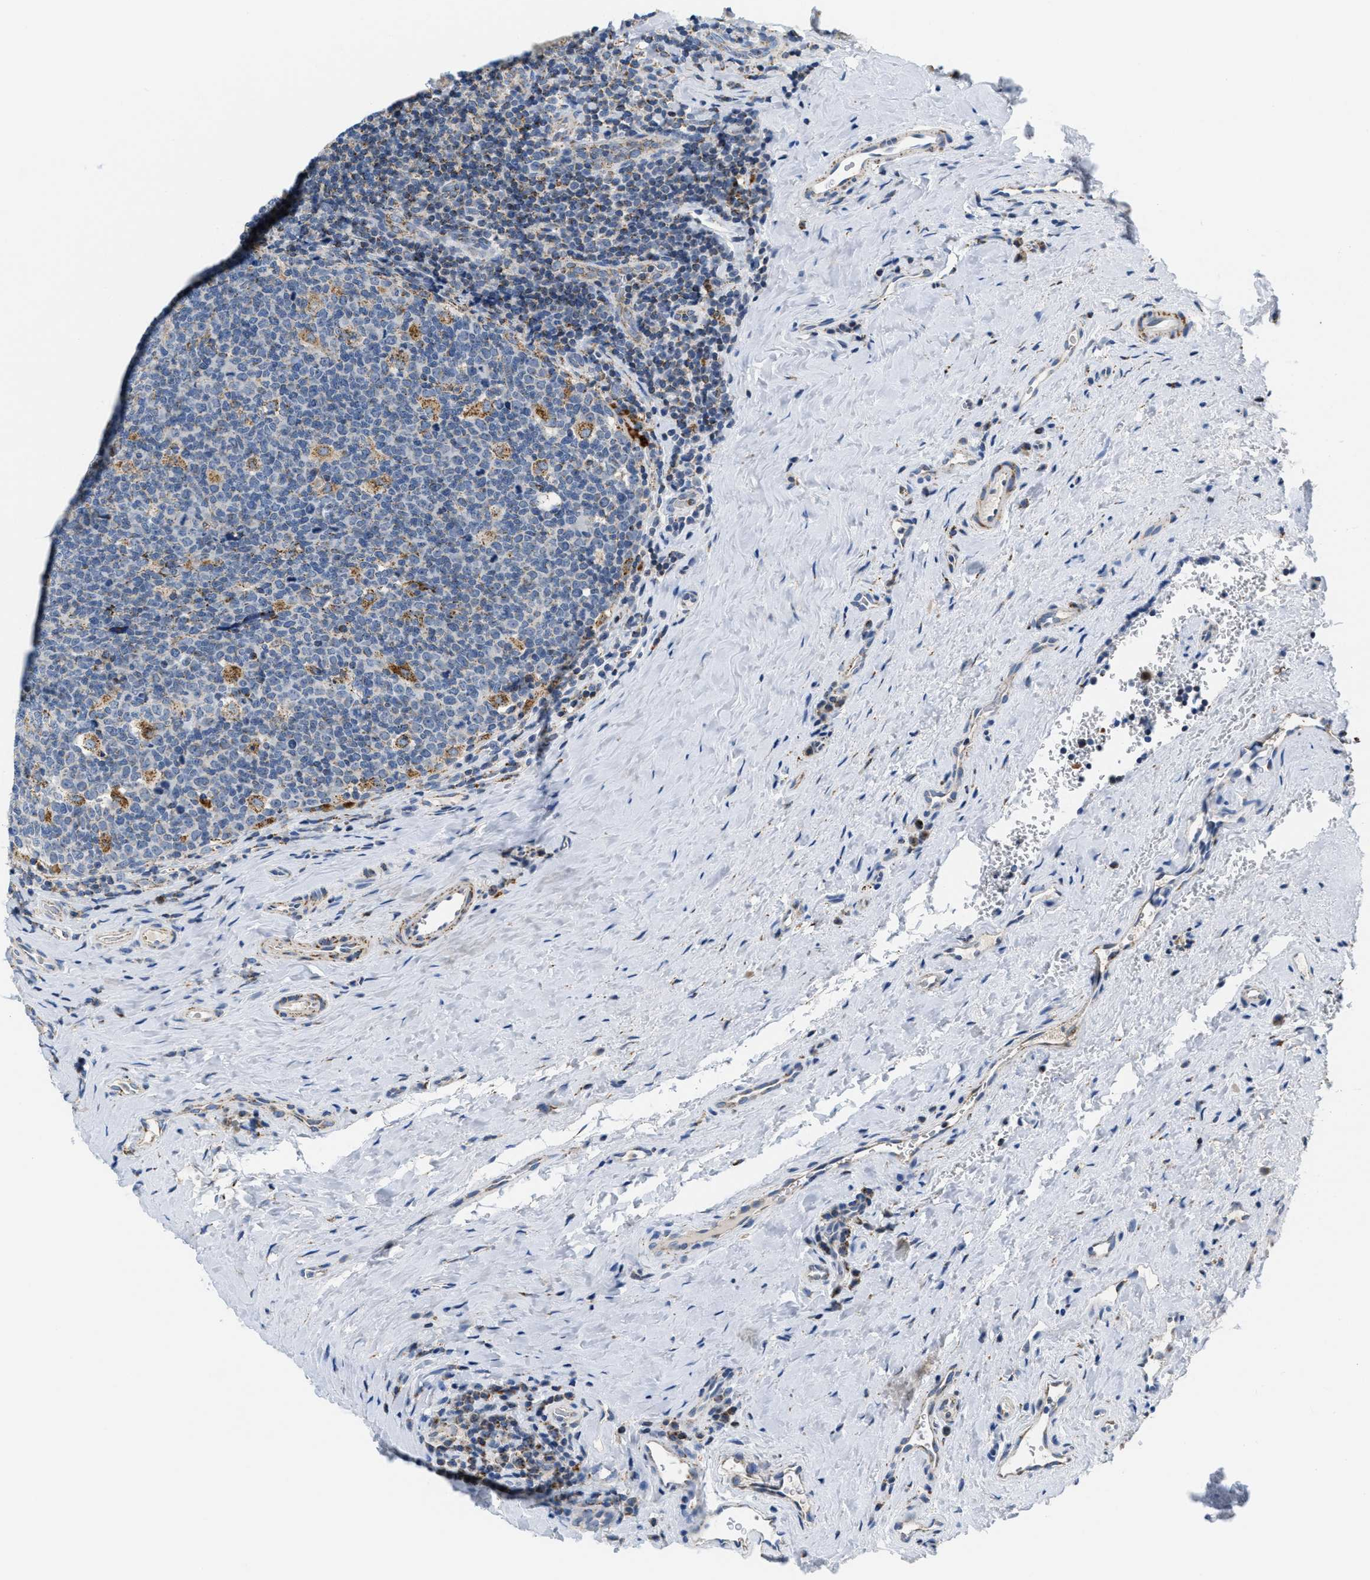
{"staining": {"intensity": "moderate", "quantity": "<25%", "location": "cytoplasmic/membranous"}, "tissue": "tonsil", "cell_type": "Germinal center cells", "image_type": "normal", "snomed": [{"axis": "morphology", "description": "Normal tissue, NOS"}, {"axis": "topography", "description": "Tonsil"}], "caption": "About <25% of germinal center cells in unremarkable tonsil show moderate cytoplasmic/membranous protein staining as visualized by brown immunohistochemical staining.", "gene": "KCNJ5", "patient": {"sex": "male", "age": 17}}